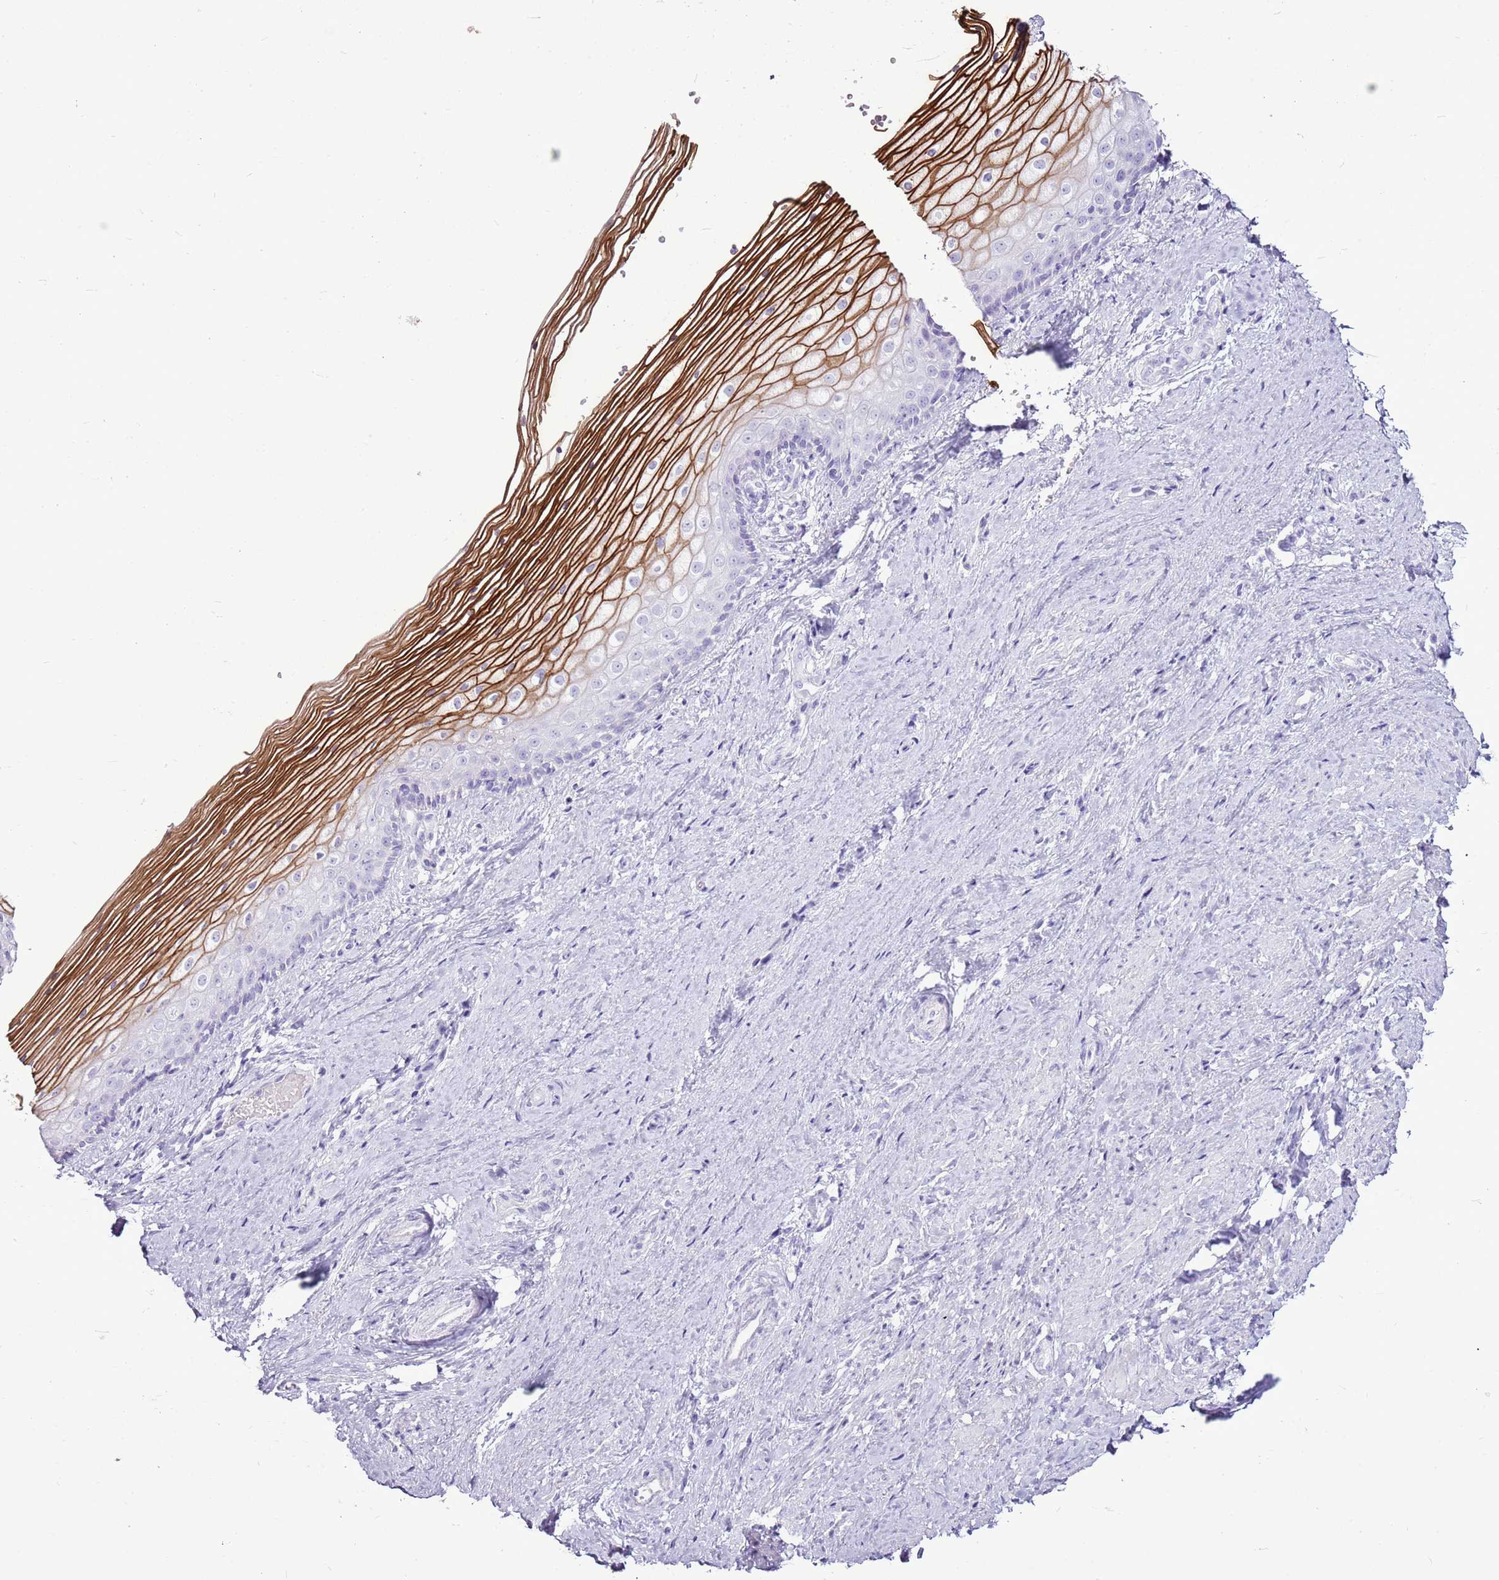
{"staining": {"intensity": "strong", "quantity": "25%-75%", "location": "cytoplasmic/membranous"}, "tissue": "vagina", "cell_type": "Squamous epithelial cells", "image_type": "normal", "snomed": [{"axis": "morphology", "description": "Normal tissue, NOS"}, {"axis": "topography", "description": "Vagina"}], "caption": "Immunohistochemical staining of benign vagina reveals 25%-75% levels of strong cytoplasmic/membranous protein positivity in approximately 25%-75% of squamous epithelial cells.", "gene": "CNFN", "patient": {"sex": "female", "age": 46}}